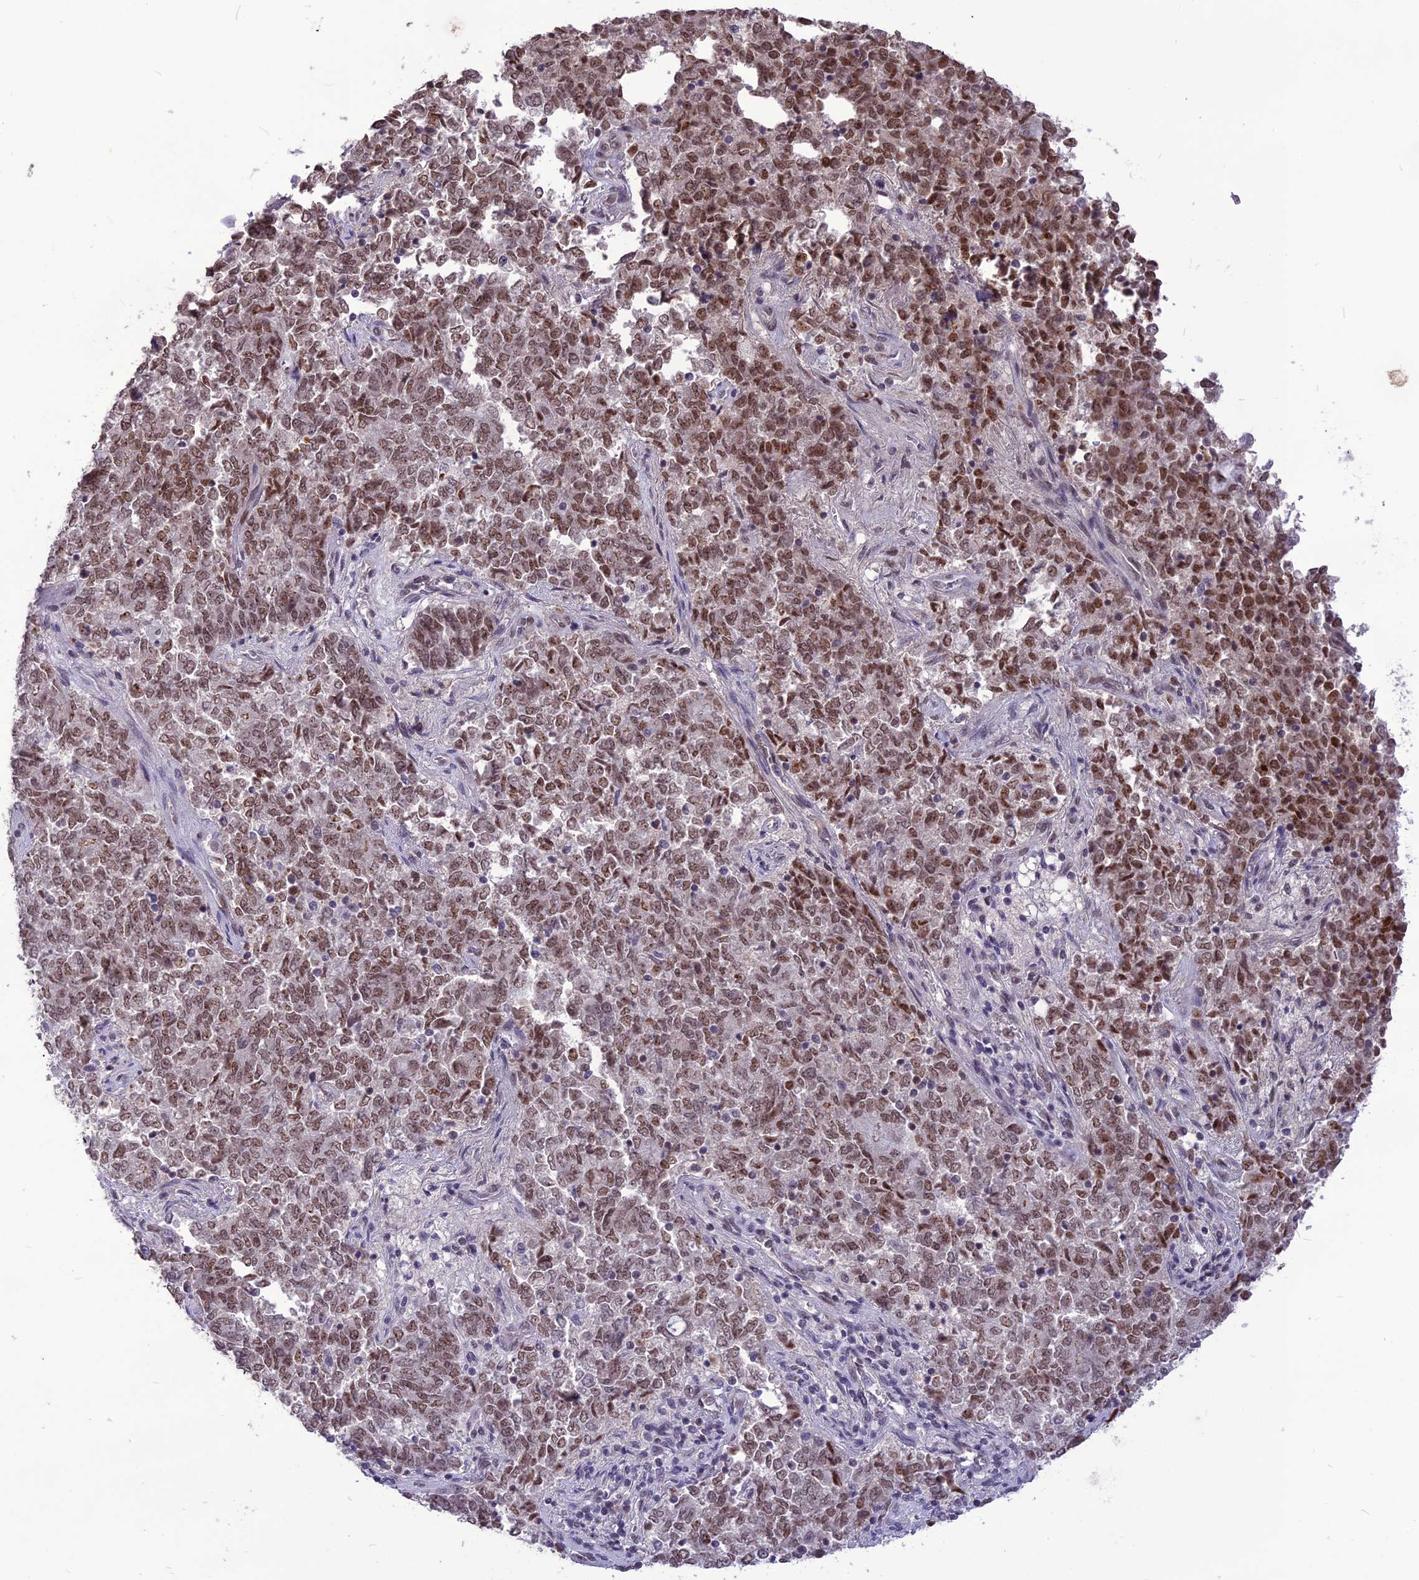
{"staining": {"intensity": "moderate", "quantity": ">75%", "location": "nuclear"}, "tissue": "endometrial cancer", "cell_type": "Tumor cells", "image_type": "cancer", "snomed": [{"axis": "morphology", "description": "Adenocarcinoma, NOS"}, {"axis": "topography", "description": "Endometrium"}], "caption": "An image of human endometrial cancer (adenocarcinoma) stained for a protein shows moderate nuclear brown staining in tumor cells.", "gene": "DIS3", "patient": {"sex": "female", "age": 80}}